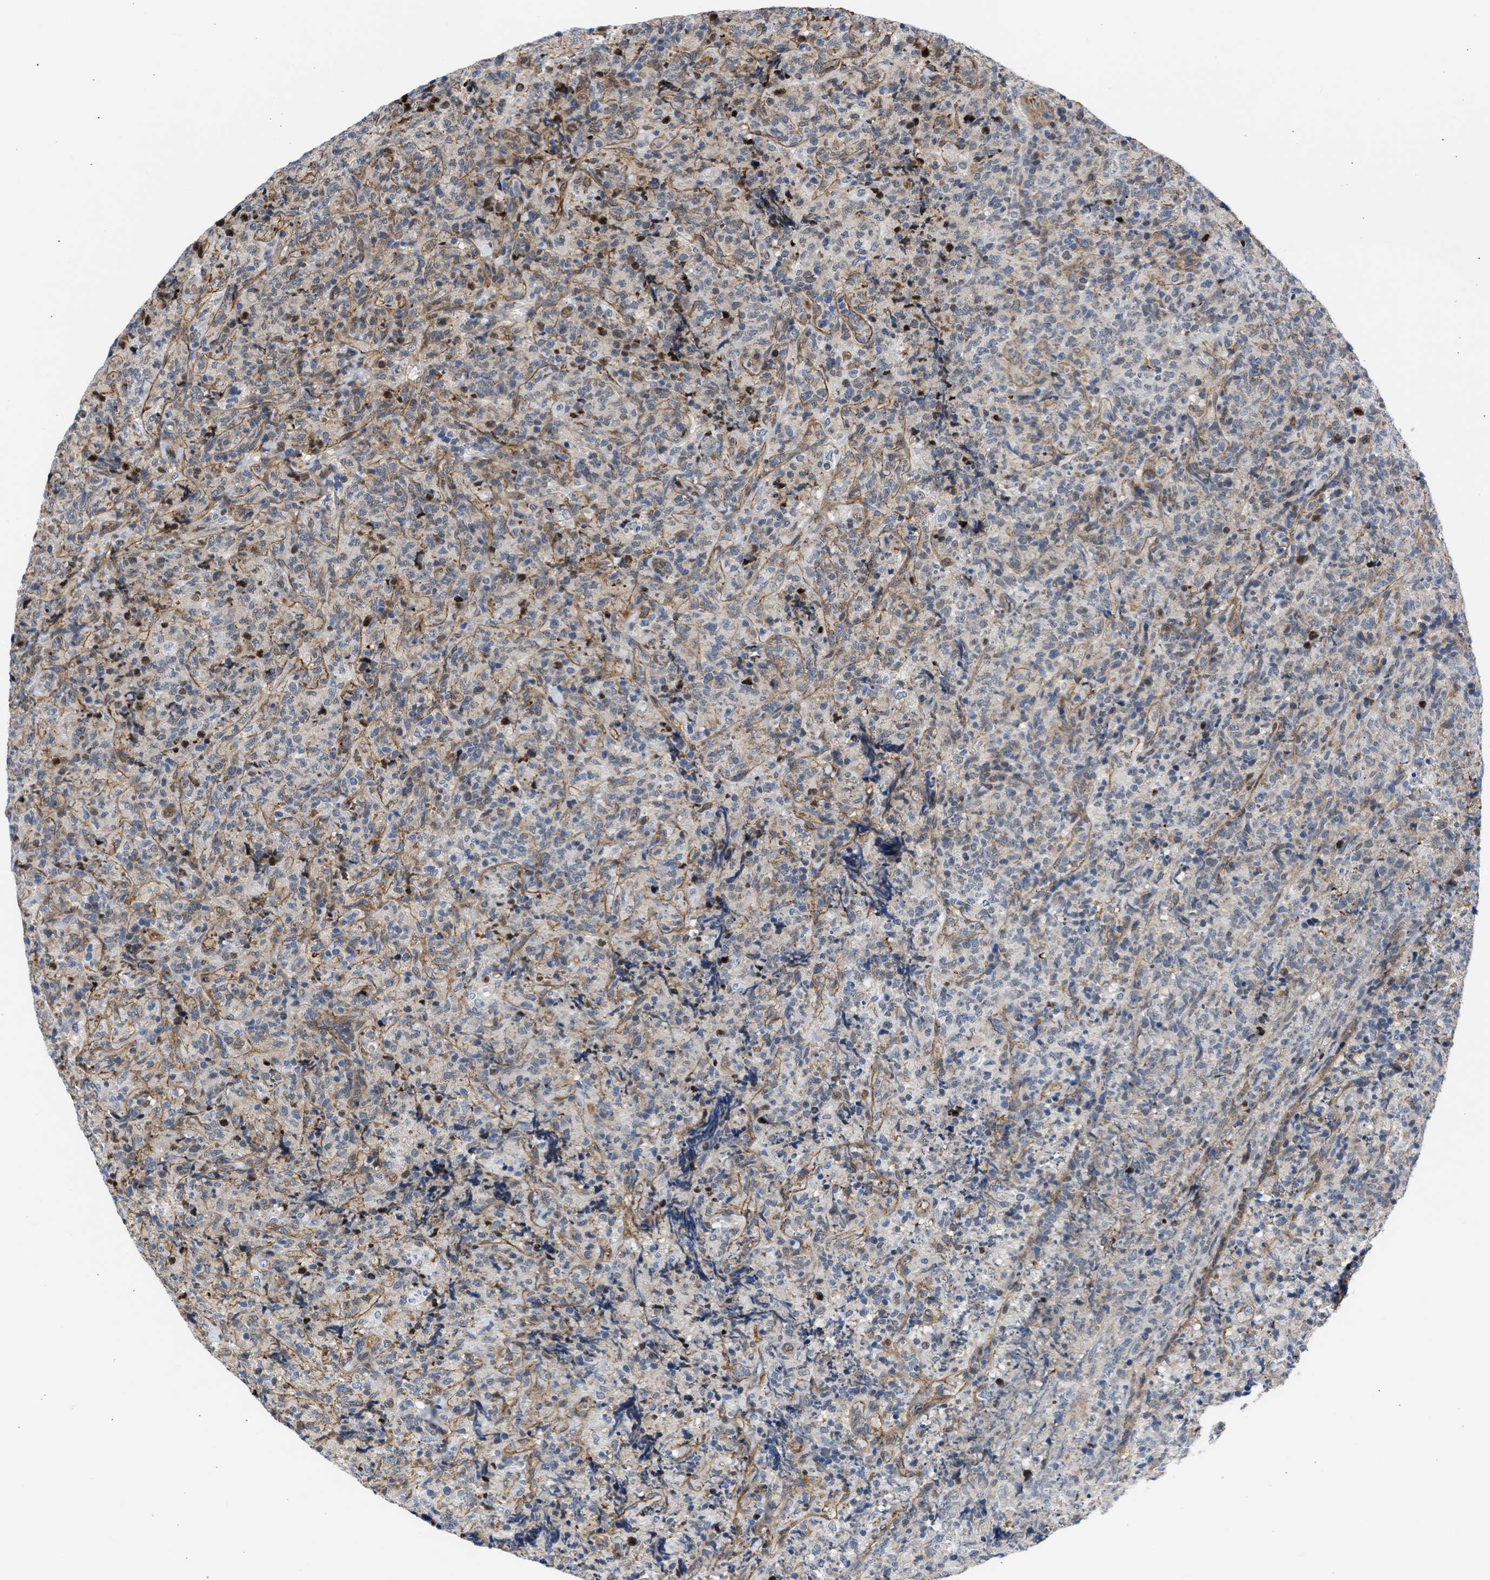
{"staining": {"intensity": "moderate", "quantity": "<25%", "location": "cytoplasmic/membranous,nuclear"}, "tissue": "lymphoma", "cell_type": "Tumor cells", "image_type": "cancer", "snomed": [{"axis": "morphology", "description": "Malignant lymphoma, non-Hodgkin's type, High grade"}, {"axis": "topography", "description": "Tonsil"}], "caption": "Moderate cytoplasmic/membranous and nuclear positivity is seen in approximately <25% of tumor cells in high-grade malignant lymphoma, non-Hodgkin's type.", "gene": "MAS1L", "patient": {"sex": "female", "age": 36}}